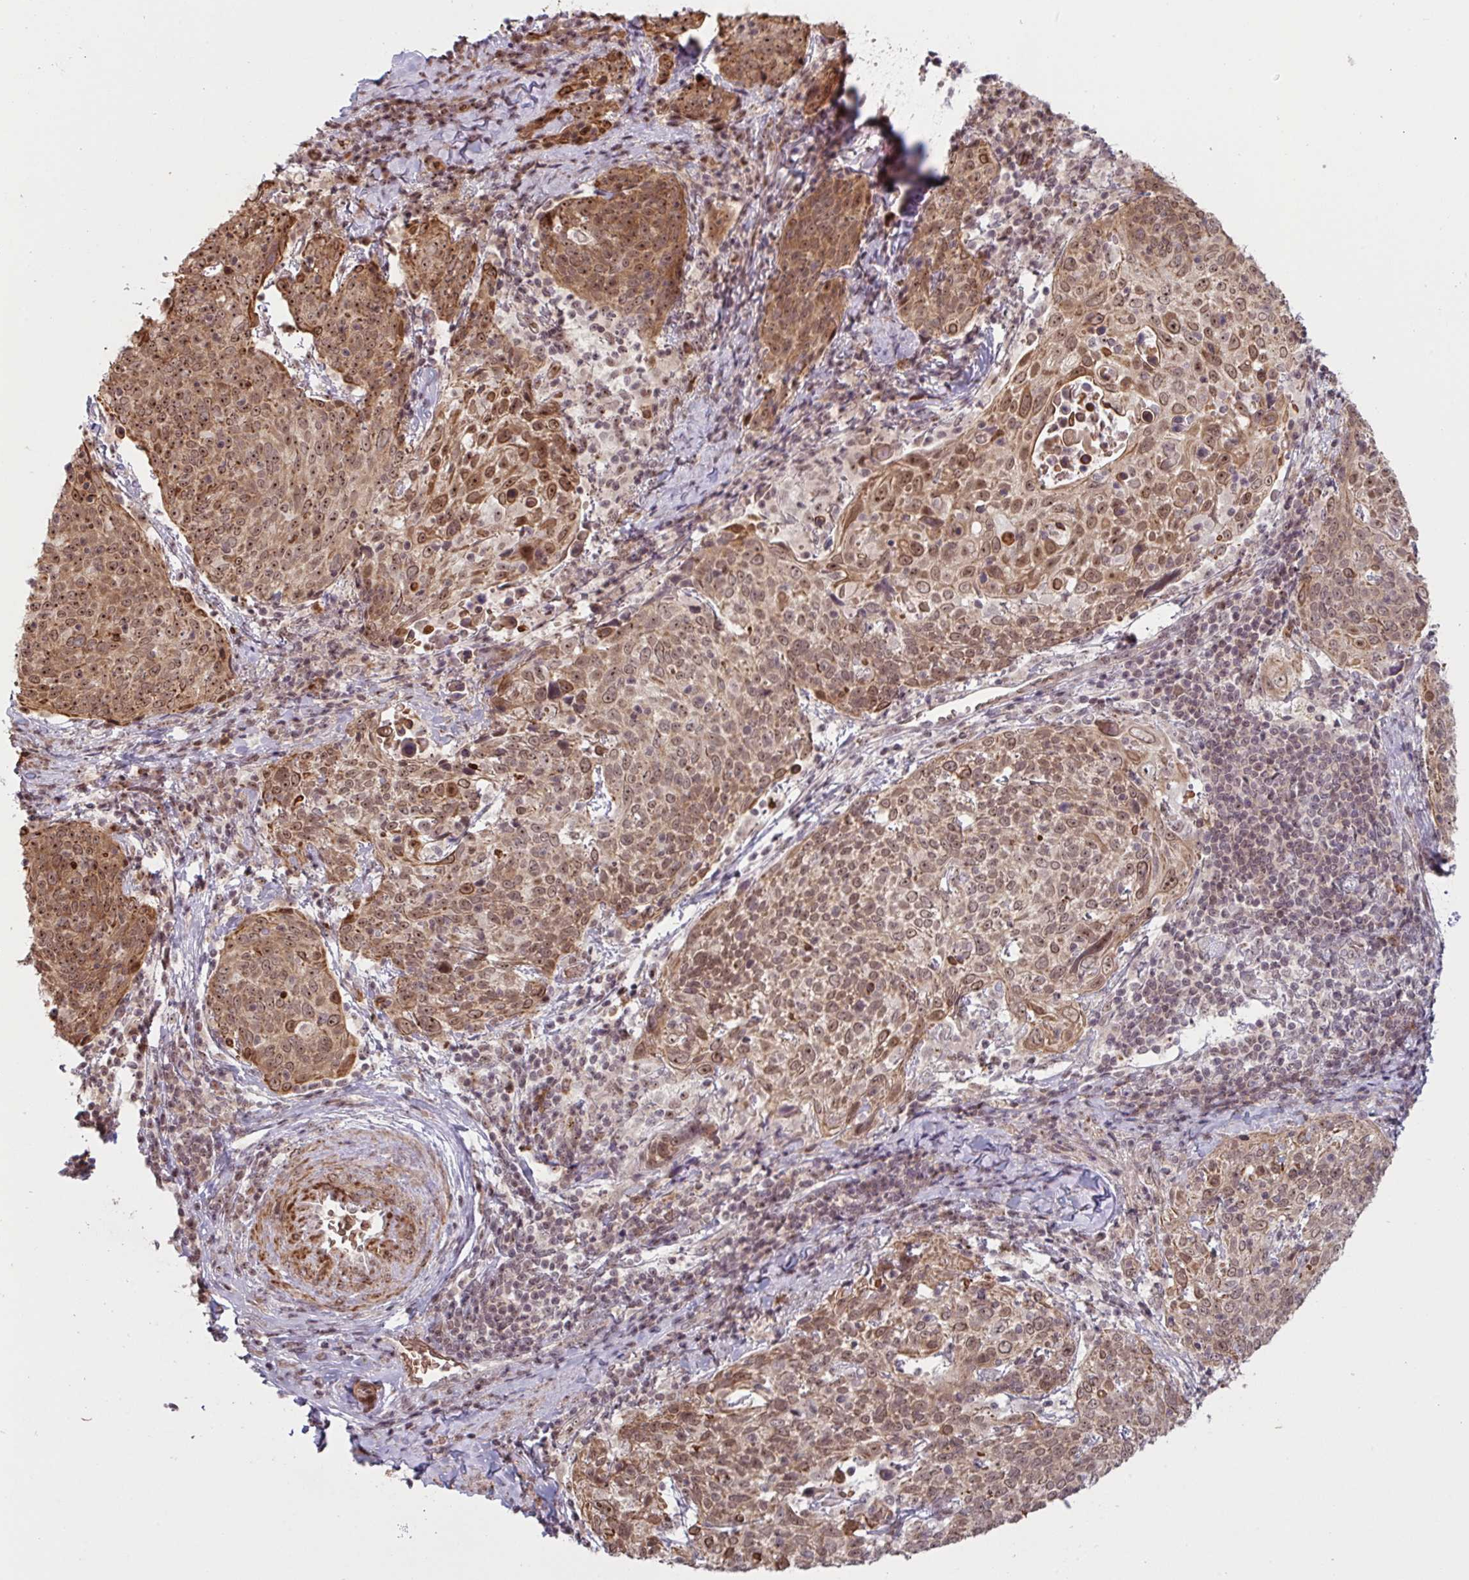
{"staining": {"intensity": "strong", "quantity": ">75%", "location": "cytoplasmic/membranous,nuclear"}, "tissue": "cervical cancer", "cell_type": "Tumor cells", "image_type": "cancer", "snomed": [{"axis": "morphology", "description": "Squamous cell carcinoma, NOS"}, {"axis": "topography", "description": "Cervix"}], "caption": "Immunohistochemistry micrograph of cervical cancer stained for a protein (brown), which displays high levels of strong cytoplasmic/membranous and nuclear positivity in about >75% of tumor cells.", "gene": "NLRP13", "patient": {"sex": "female", "age": 61}}